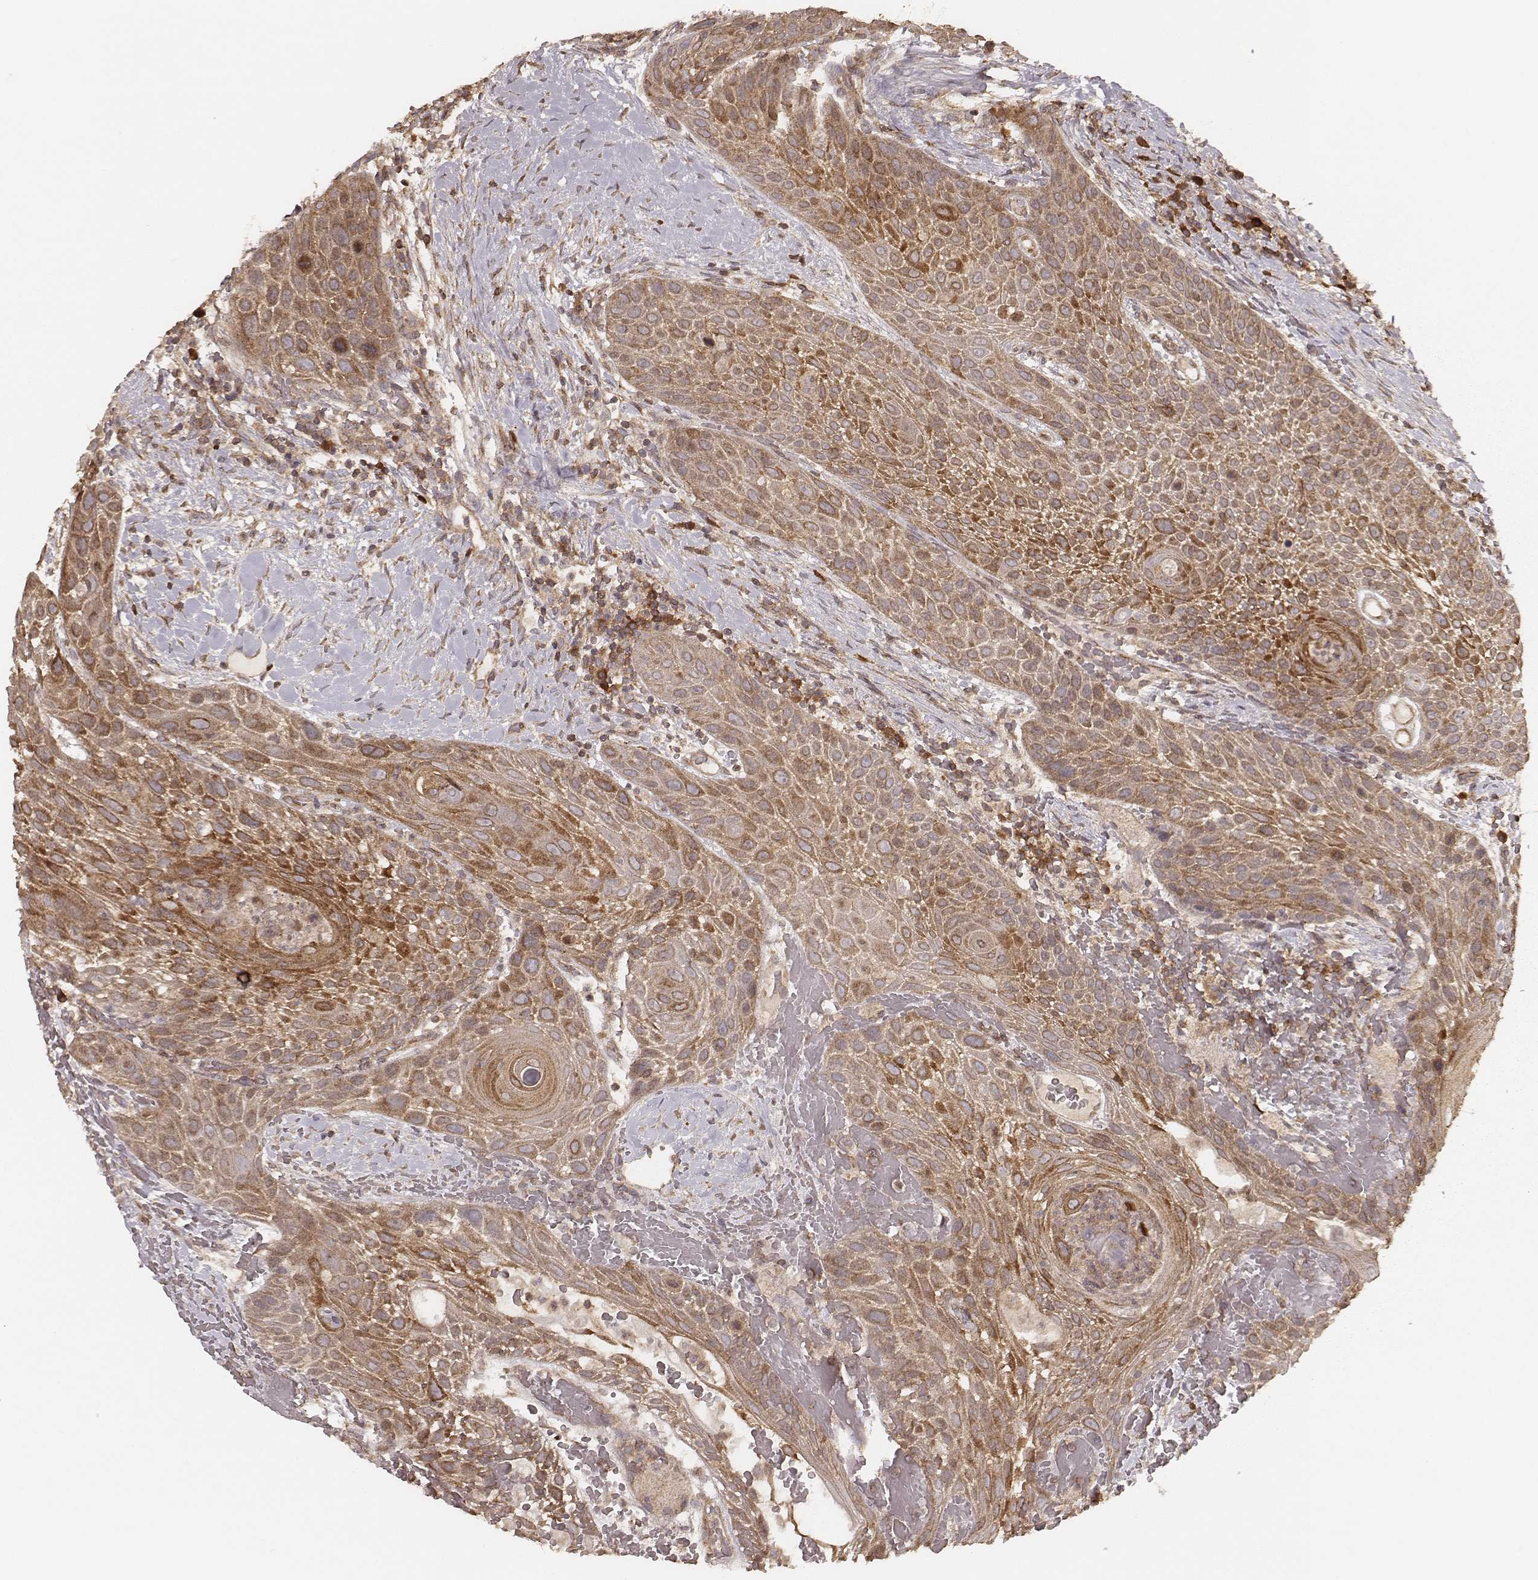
{"staining": {"intensity": "strong", "quantity": ">75%", "location": "cytoplasmic/membranous"}, "tissue": "head and neck cancer", "cell_type": "Tumor cells", "image_type": "cancer", "snomed": [{"axis": "morphology", "description": "Squamous cell carcinoma, NOS"}, {"axis": "topography", "description": "Head-Neck"}], "caption": "Human head and neck cancer (squamous cell carcinoma) stained with a protein marker shows strong staining in tumor cells.", "gene": "CARS1", "patient": {"sex": "male", "age": 69}}